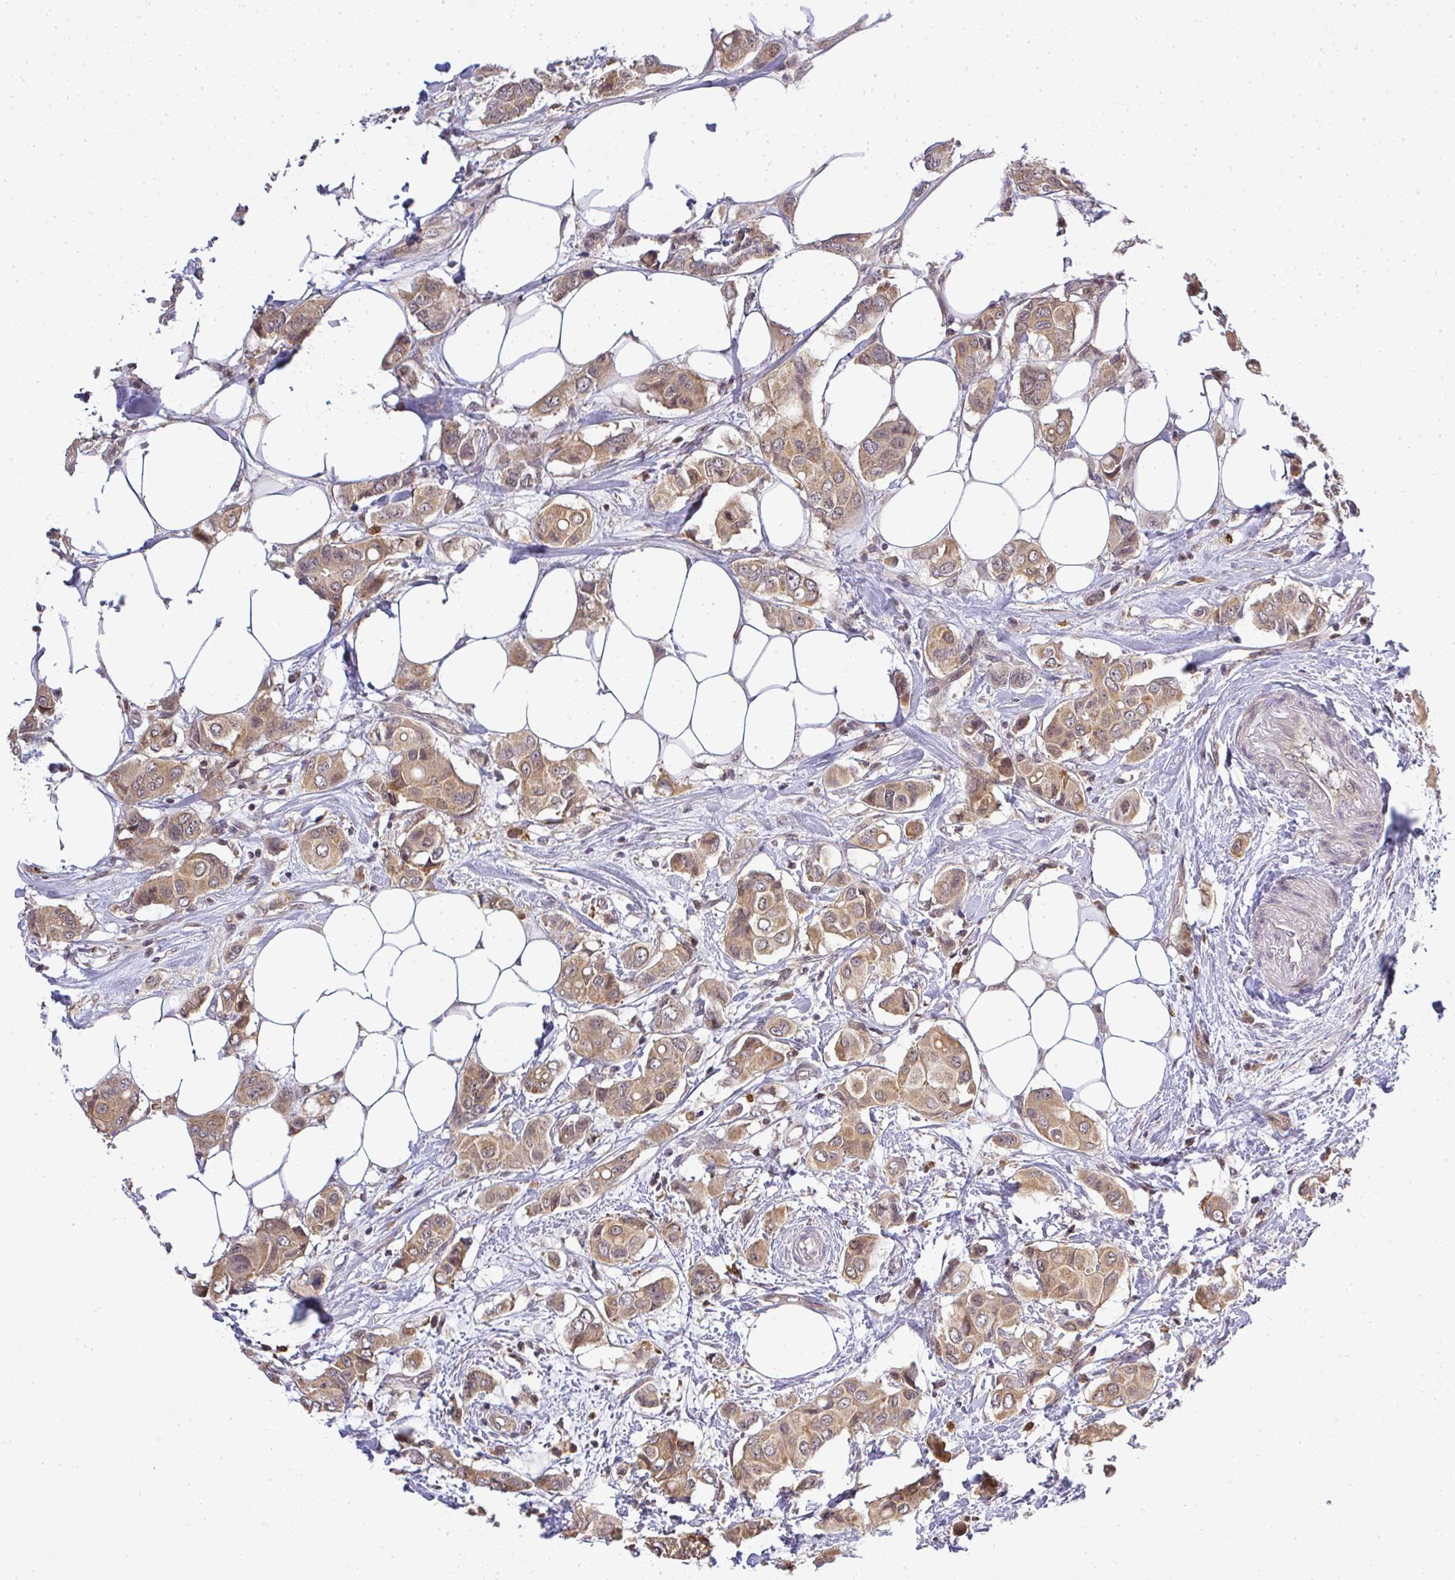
{"staining": {"intensity": "moderate", "quantity": ">75%", "location": "cytoplasmic/membranous"}, "tissue": "breast cancer", "cell_type": "Tumor cells", "image_type": "cancer", "snomed": [{"axis": "morphology", "description": "Lobular carcinoma"}, {"axis": "topography", "description": "Breast"}], "caption": "Protein staining of lobular carcinoma (breast) tissue reveals moderate cytoplasmic/membranous positivity in approximately >75% of tumor cells. (DAB (3,3'-diaminobenzidine) IHC with brightfield microscopy, high magnification).", "gene": "FAM153A", "patient": {"sex": "female", "age": 51}}